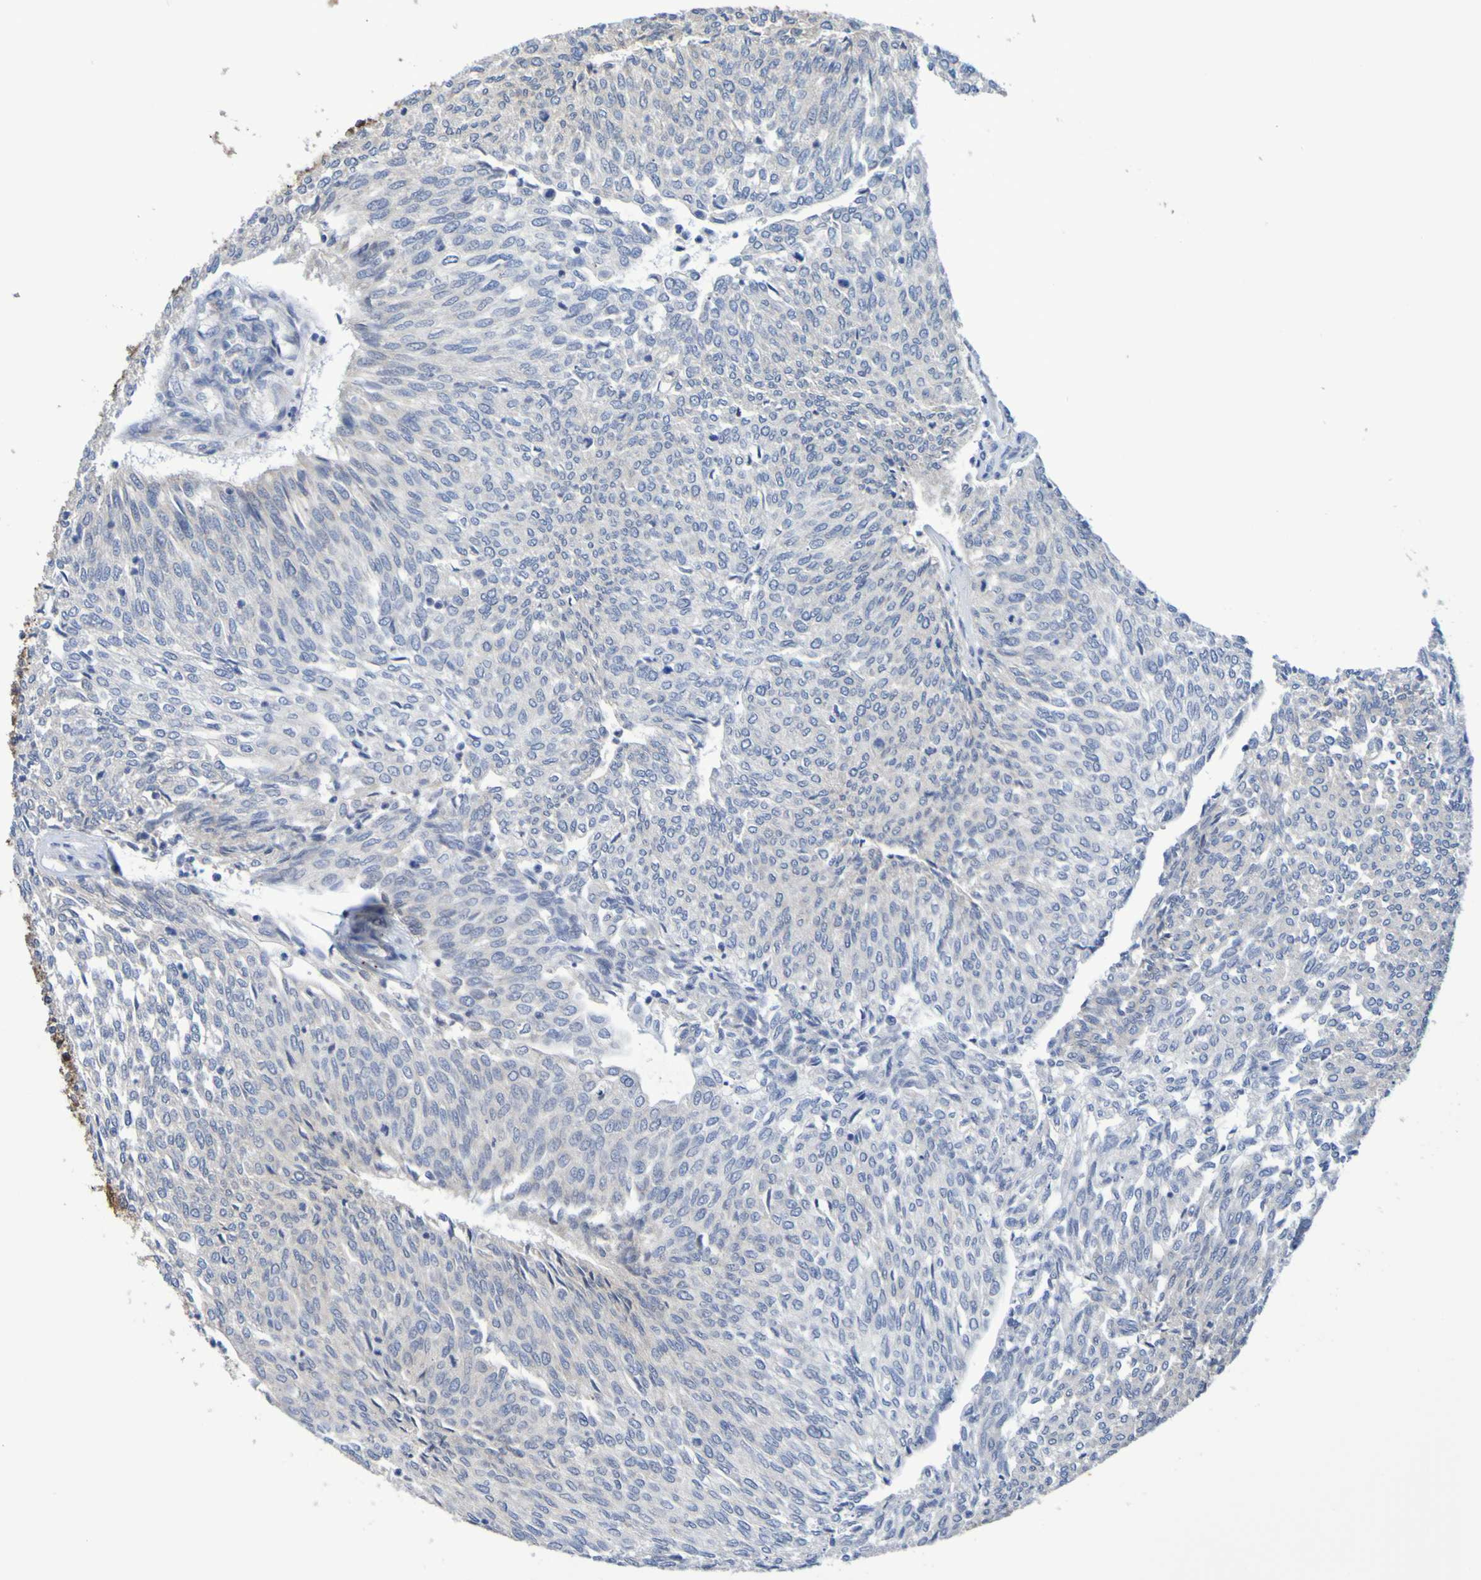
{"staining": {"intensity": "negative", "quantity": "none", "location": "none"}, "tissue": "urothelial cancer", "cell_type": "Tumor cells", "image_type": "cancer", "snomed": [{"axis": "morphology", "description": "Urothelial carcinoma, Low grade"}, {"axis": "topography", "description": "Urinary bladder"}], "caption": "IHC photomicrograph of neoplastic tissue: urothelial cancer stained with DAB reveals no significant protein positivity in tumor cells. The staining is performed using DAB (3,3'-diaminobenzidine) brown chromogen with nuclei counter-stained in using hematoxylin.", "gene": "ATIC", "patient": {"sex": "female", "age": 79}}